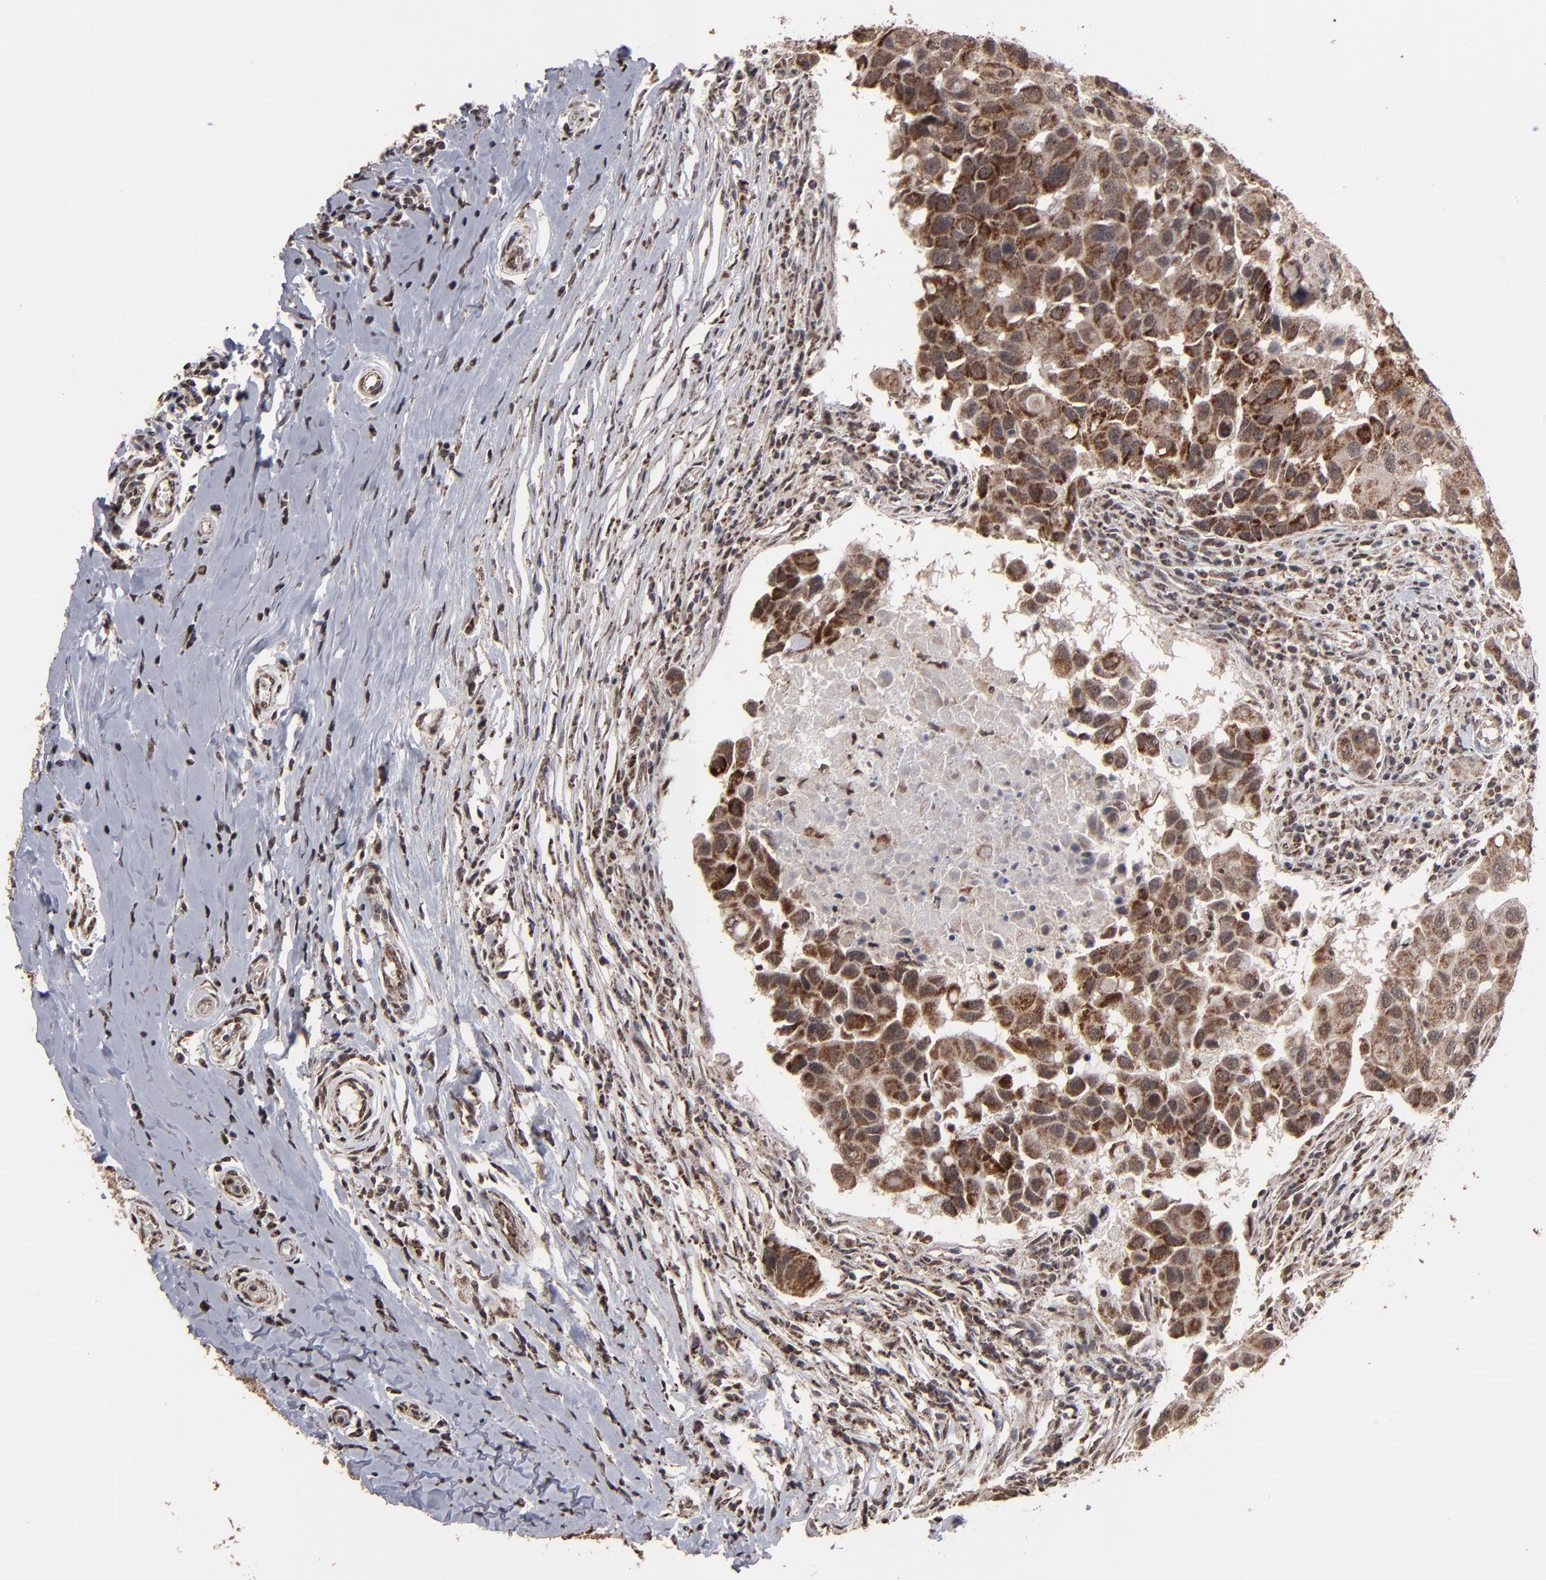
{"staining": {"intensity": "moderate", "quantity": ">75%", "location": "cytoplasmic/membranous"}, "tissue": "breast cancer", "cell_type": "Tumor cells", "image_type": "cancer", "snomed": [{"axis": "morphology", "description": "Duct carcinoma"}, {"axis": "topography", "description": "Breast"}], "caption": "Infiltrating ductal carcinoma (breast) stained for a protein (brown) reveals moderate cytoplasmic/membranous positive positivity in about >75% of tumor cells.", "gene": "BNIP3", "patient": {"sex": "female", "age": 27}}